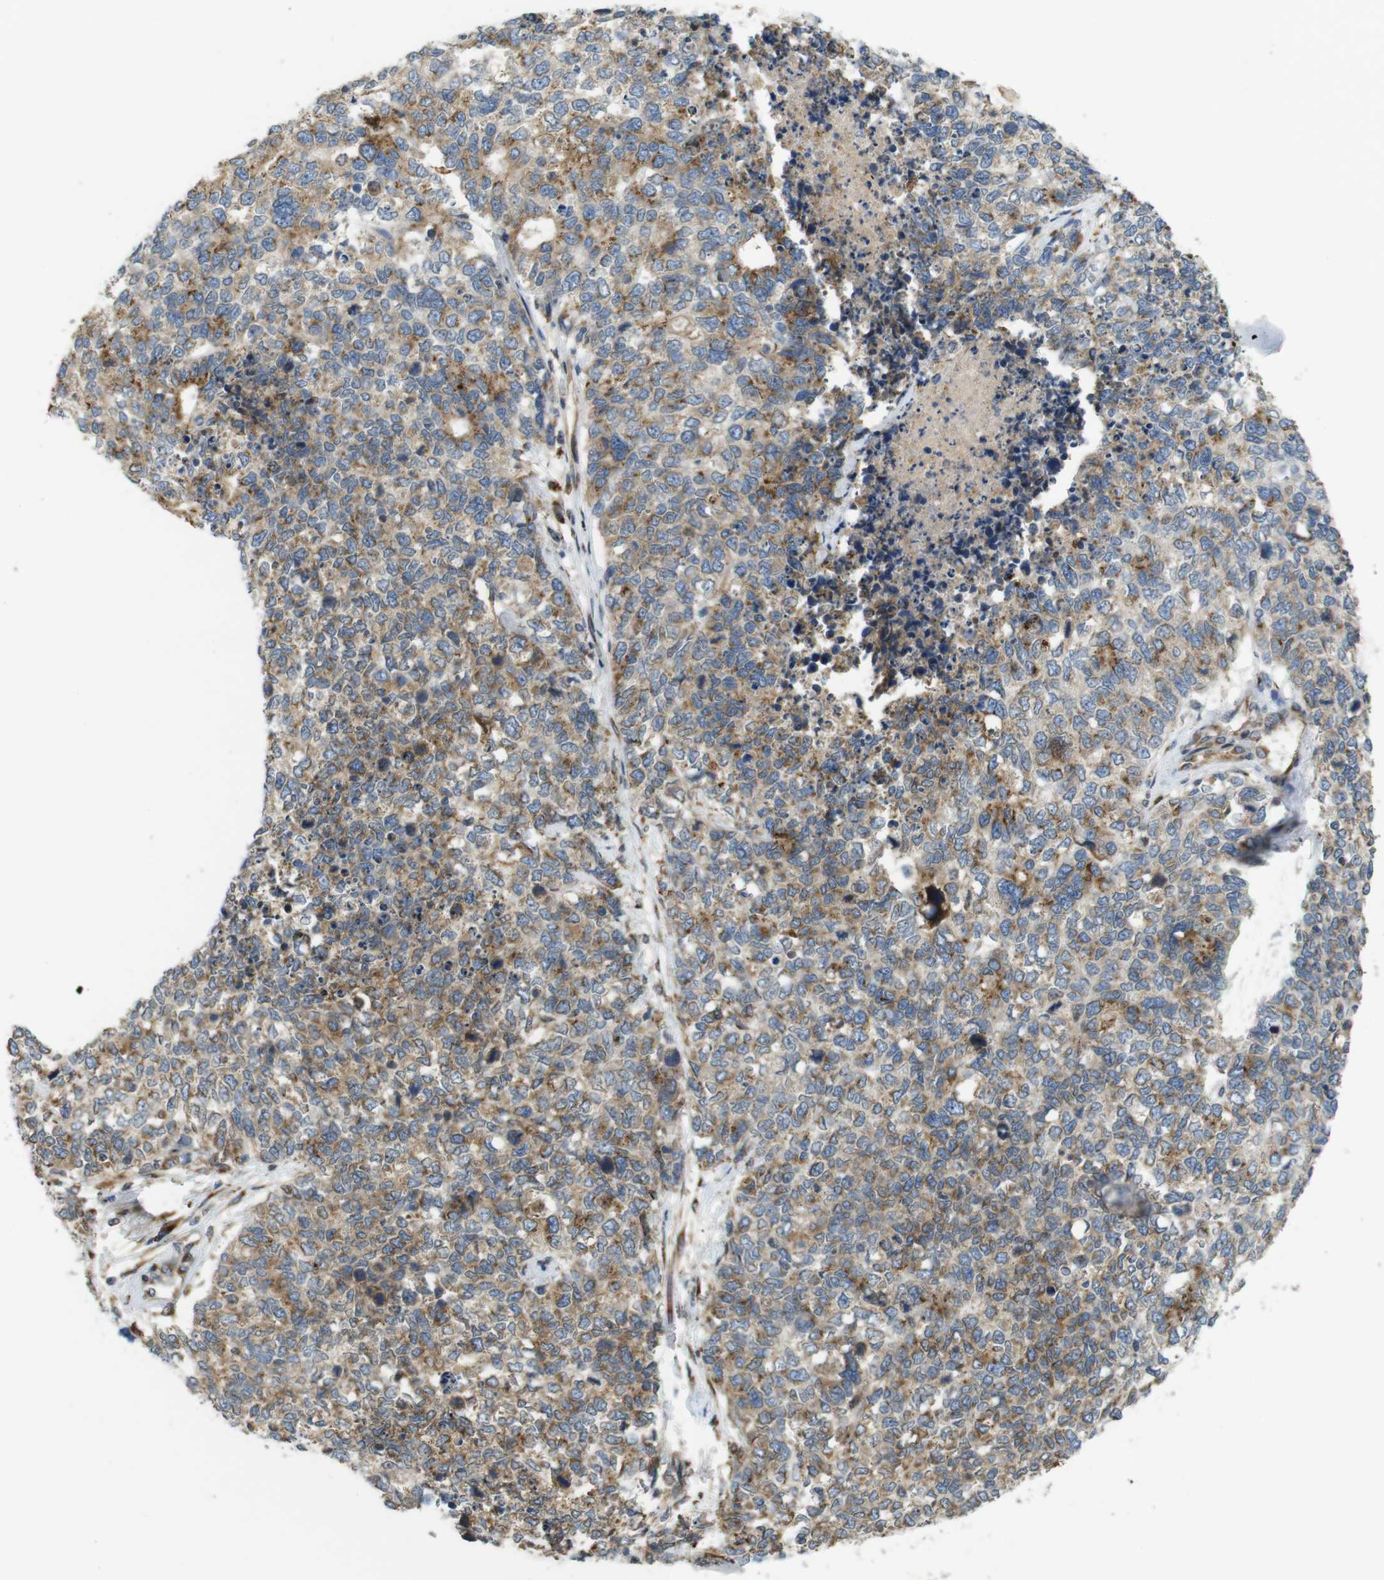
{"staining": {"intensity": "moderate", "quantity": ">75%", "location": "cytoplasmic/membranous"}, "tissue": "cervical cancer", "cell_type": "Tumor cells", "image_type": "cancer", "snomed": [{"axis": "morphology", "description": "Squamous cell carcinoma, NOS"}, {"axis": "topography", "description": "Cervix"}], "caption": "Immunohistochemical staining of human cervical cancer demonstrates moderate cytoplasmic/membranous protein positivity in about >75% of tumor cells.", "gene": "TMEM143", "patient": {"sex": "female", "age": 63}}